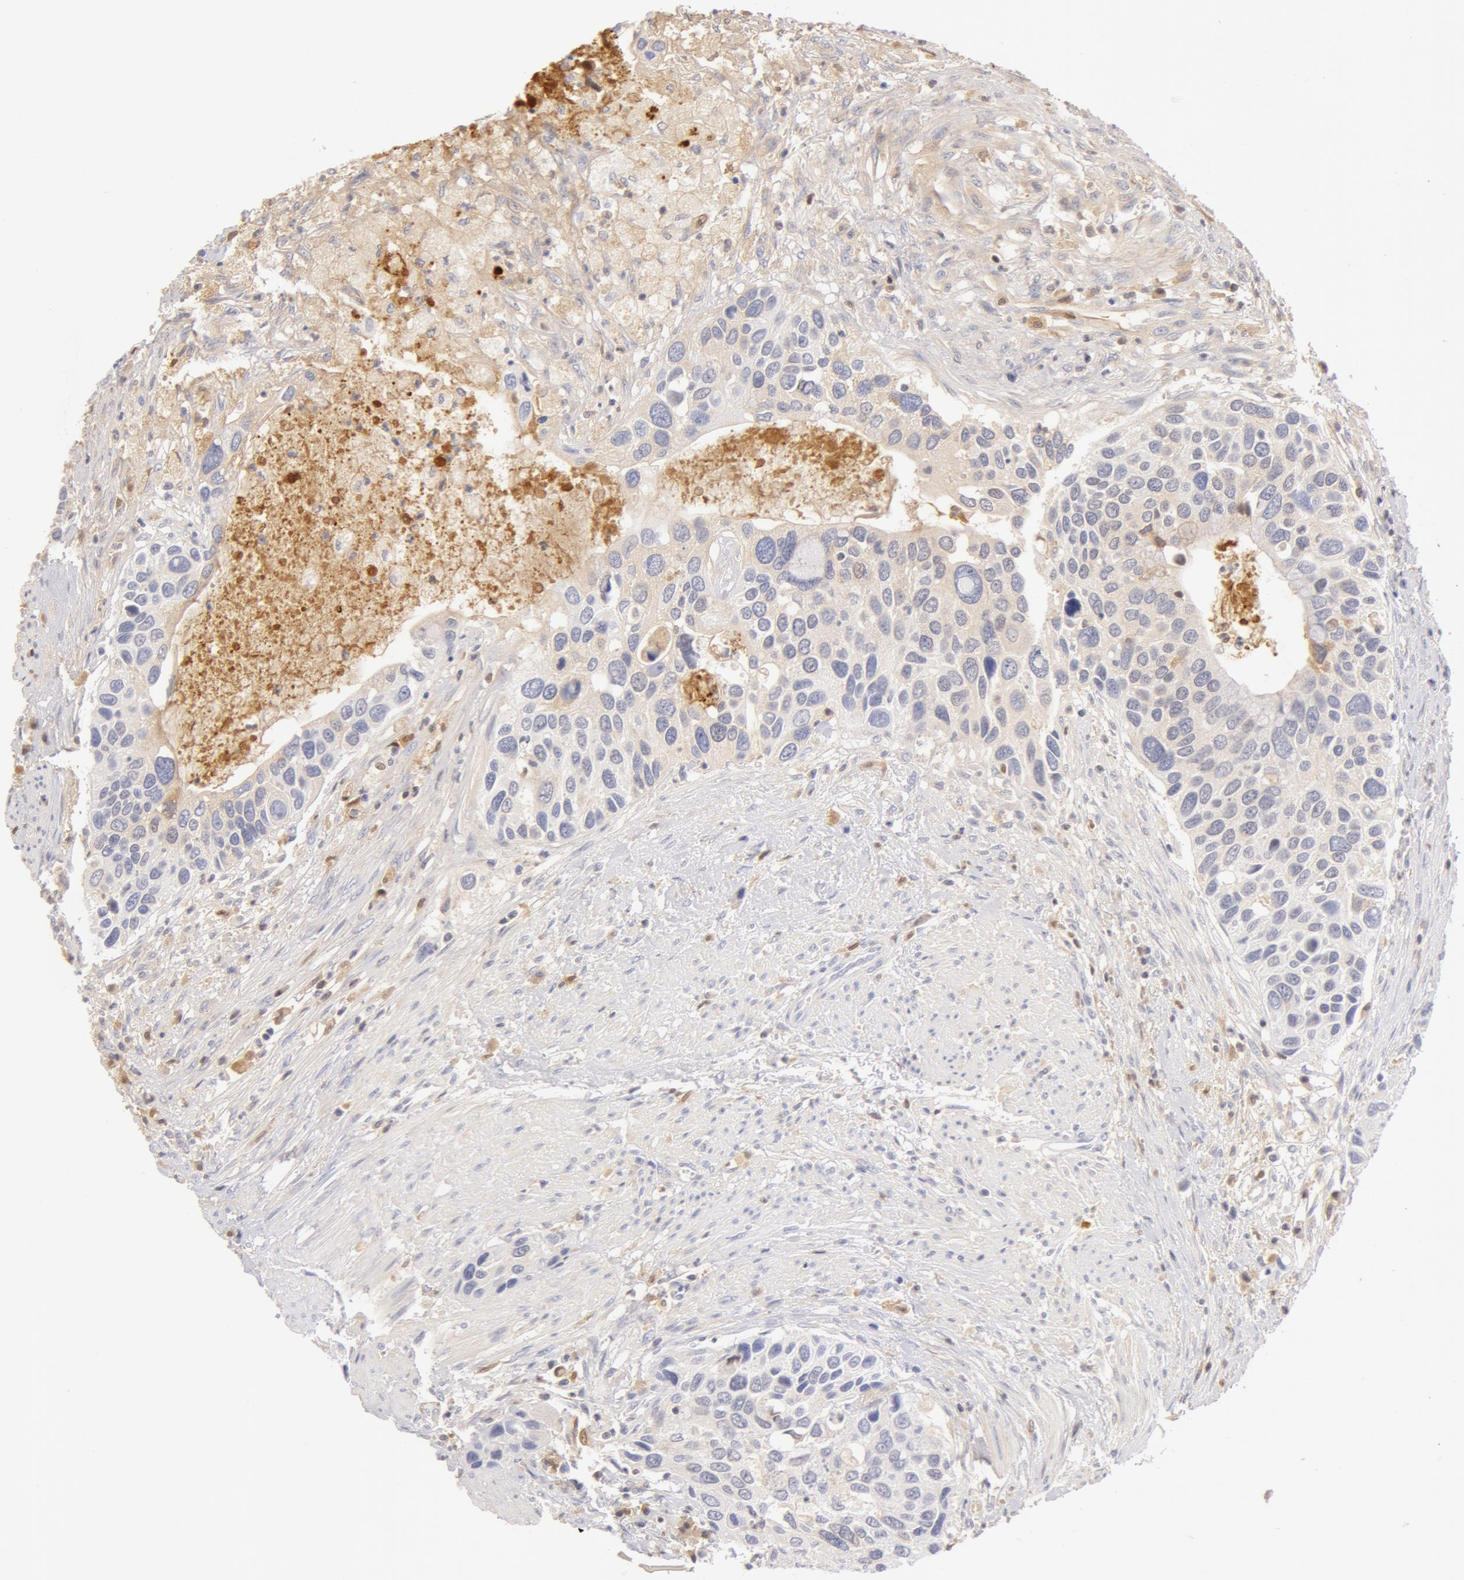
{"staining": {"intensity": "negative", "quantity": "none", "location": "none"}, "tissue": "urothelial cancer", "cell_type": "Tumor cells", "image_type": "cancer", "snomed": [{"axis": "morphology", "description": "Urothelial carcinoma, High grade"}, {"axis": "topography", "description": "Urinary bladder"}], "caption": "Protein analysis of high-grade urothelial carcinoma reveals no significant positivity in tumor cells. (IHC, brightfield microscopy, high magnification).", "gene": "AHSG", "patient": {"sex": "male", "age": 66}}